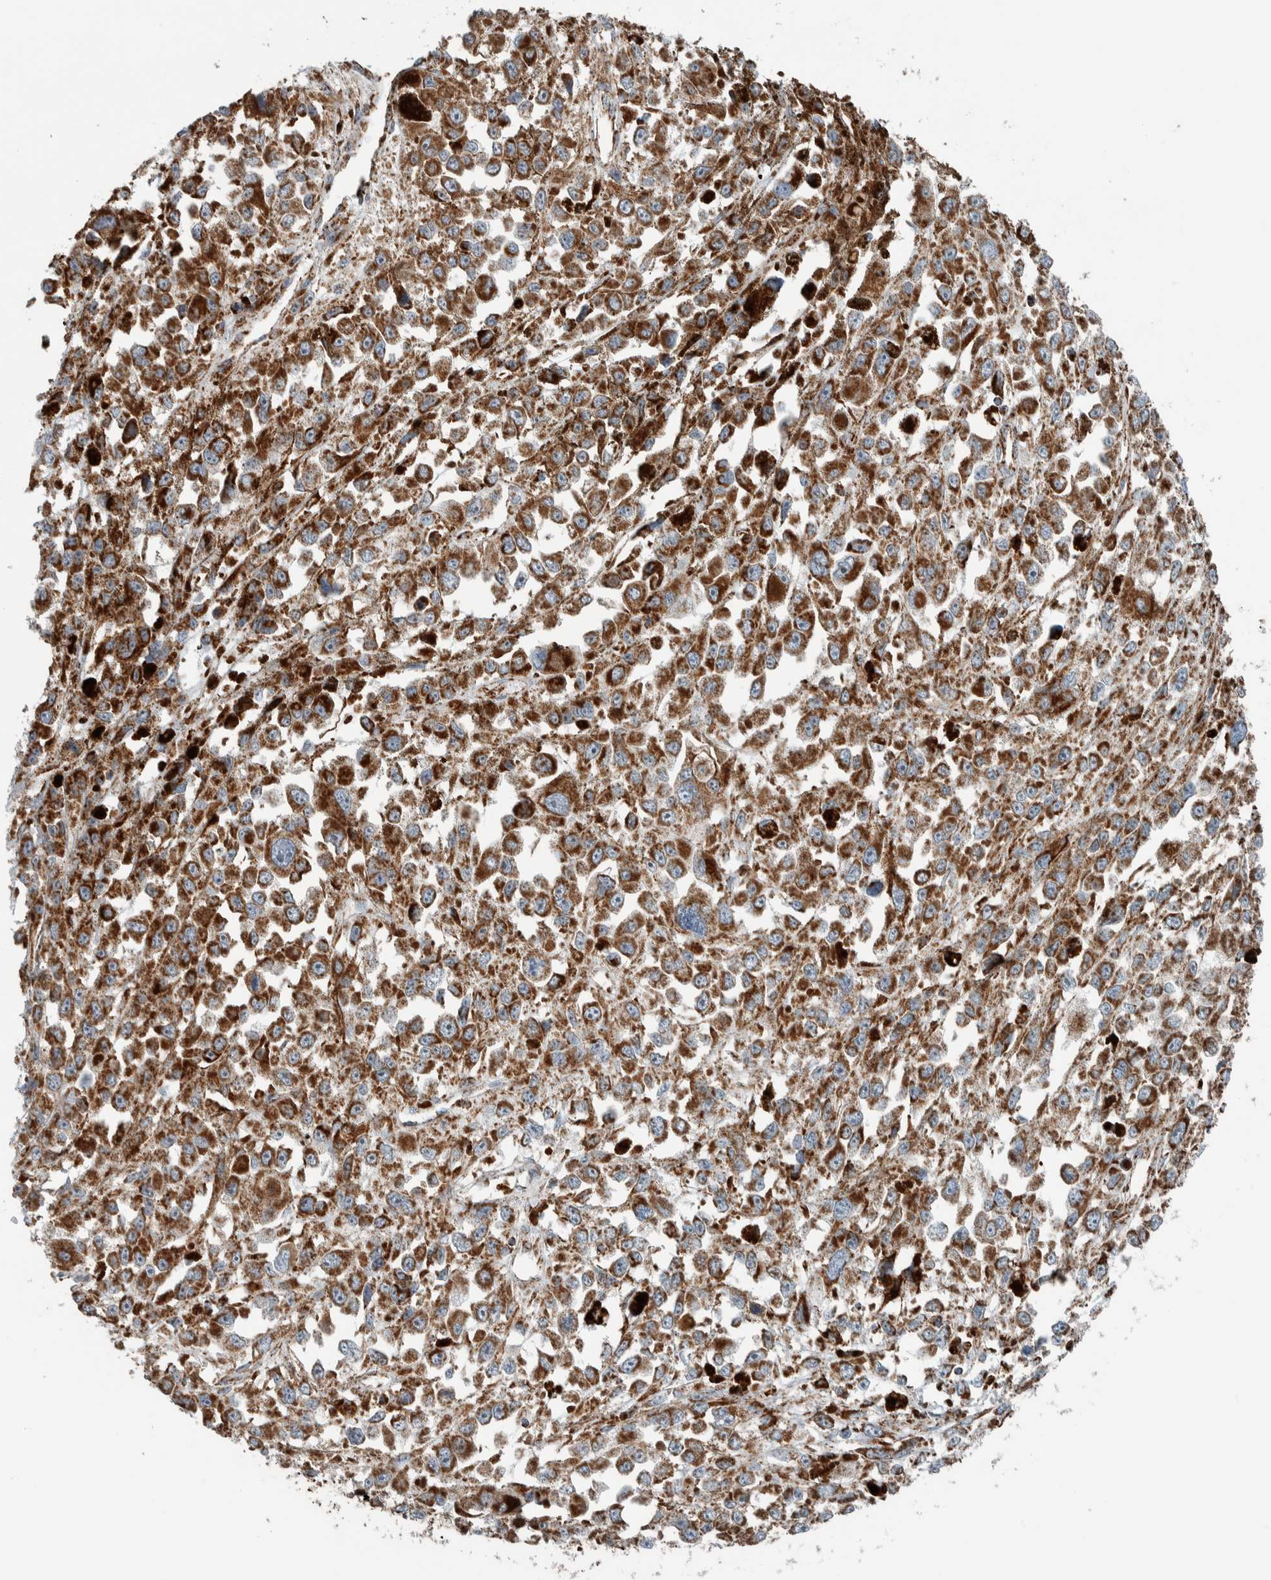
{"staining": {"intensity": "moderate", "quantity": ">75%", "location": "cytoplasmic/membranous"}, "tissue": "melanoma", "cell_type": "Tumor cells", "image_type": "cancer", "snomed": [{"axis": "morphology", "description": "Malignant melanoma, Metastatic site"}, {"axis": "topography", "description": "Lymph node"}], "caption": "Human malignant melanoma (metastatic site) stained with a protein marker demonstrates moderate staining in tumor cells.", "gene": "CNTROB", "patient": {"sex": "male", "age": 59}}